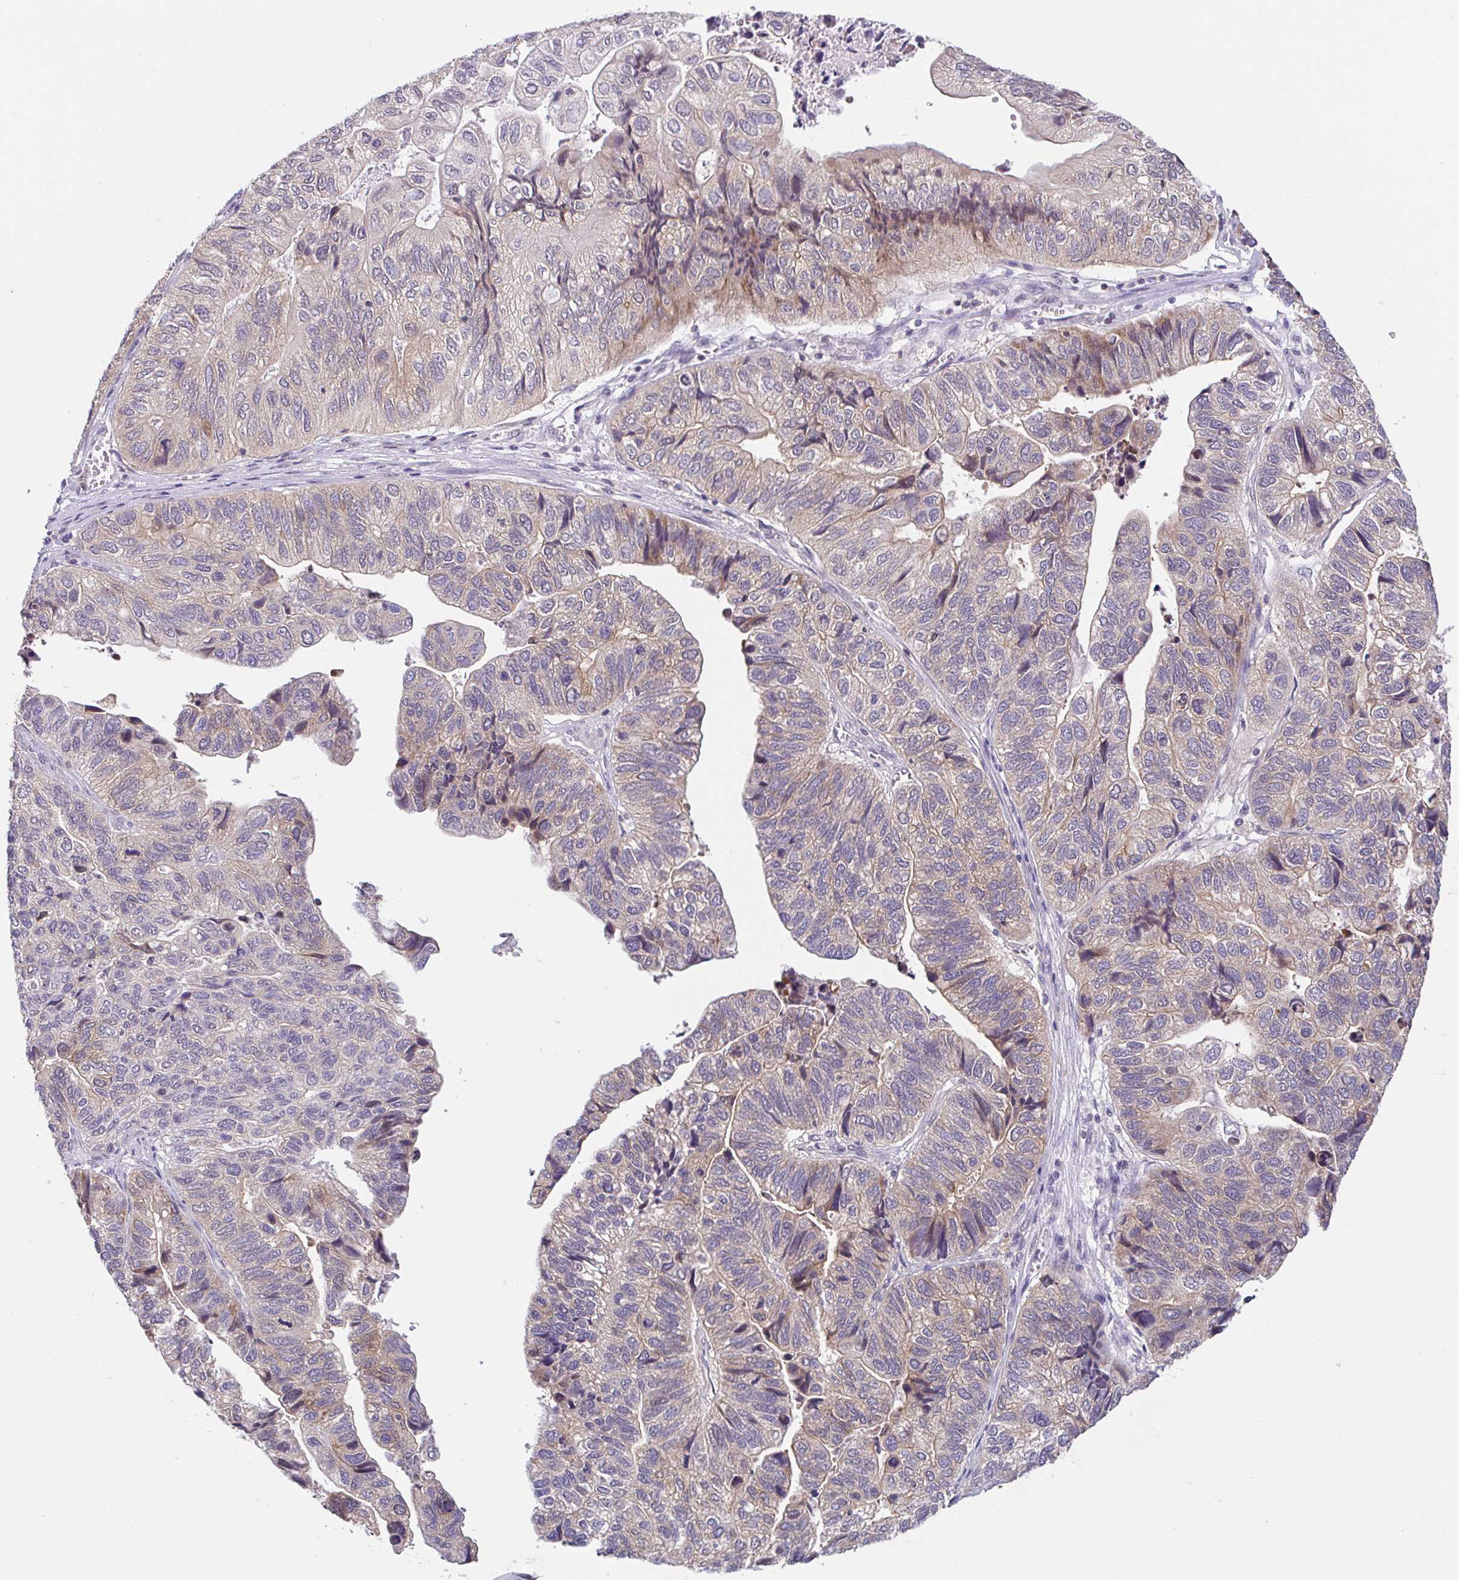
{"staining": {"intensity": "weak", "quantity": "25%-75%", "location": "cytoplasmic/membranous"}, "tissue": "stomach cancer", "cell_type": "Tumor cells", "image_type": "cancer", "snomed": [{"axis": "morphology", "description": "Adenocarcinoma, NOS"}, {"axis": "topography", "description": "Stomach, upper"}], "caption": "Immunohistochemical staining of stomach cancer (adenocarcinoma) exhibits weak cytoplasmic/membranous protein expression in about 25%-75% of tumor cells.", "gene": "RALBP1", "patient": {"sex": "female", "age": 67}}